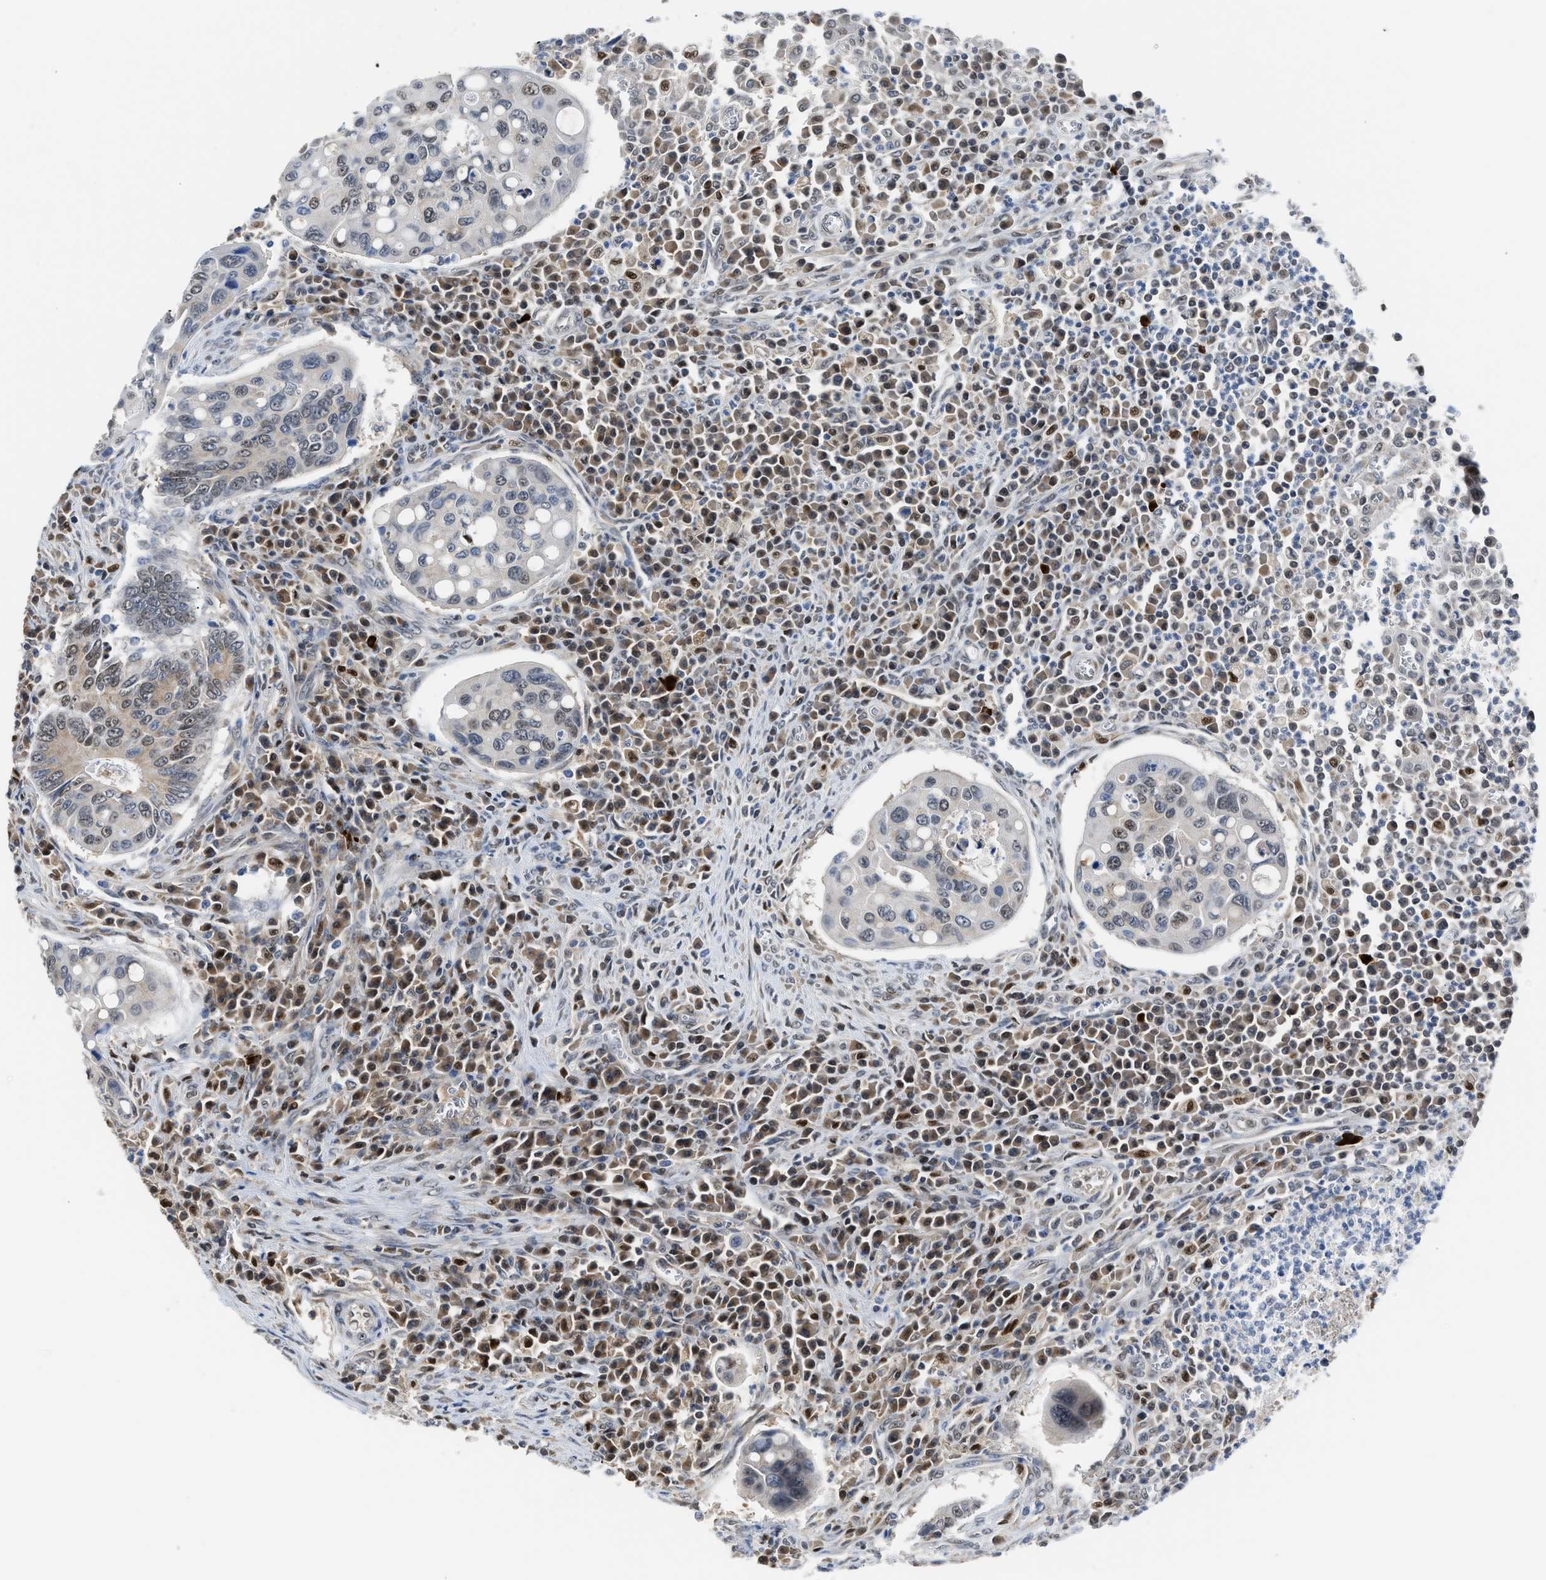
{"staining": {"intensity": "moderate", "quantity": "<25%", "location": "cytoplasmic/membranous,nuclear"}, "tissue": "colorectal cancer", "cell_type": "Tumor cells", "image_type": "cancer", "snomed": [{"axis": "morphology", "description": "Inflammation, NOS"}, {"axis": "morphology", "description": "Adenocarcinoma, NOS"}, {"axis": "topography", "description": "Colon"}], "caption": "Colorectal adenocarcinoma was stained to show a protein in brown. There is low levels of moderate cytoplasmic/membranous and nuclear staining in about <25% of tumor cells.", "gene": "ALX1", "patient": {"sex": "male", "age": 72}}